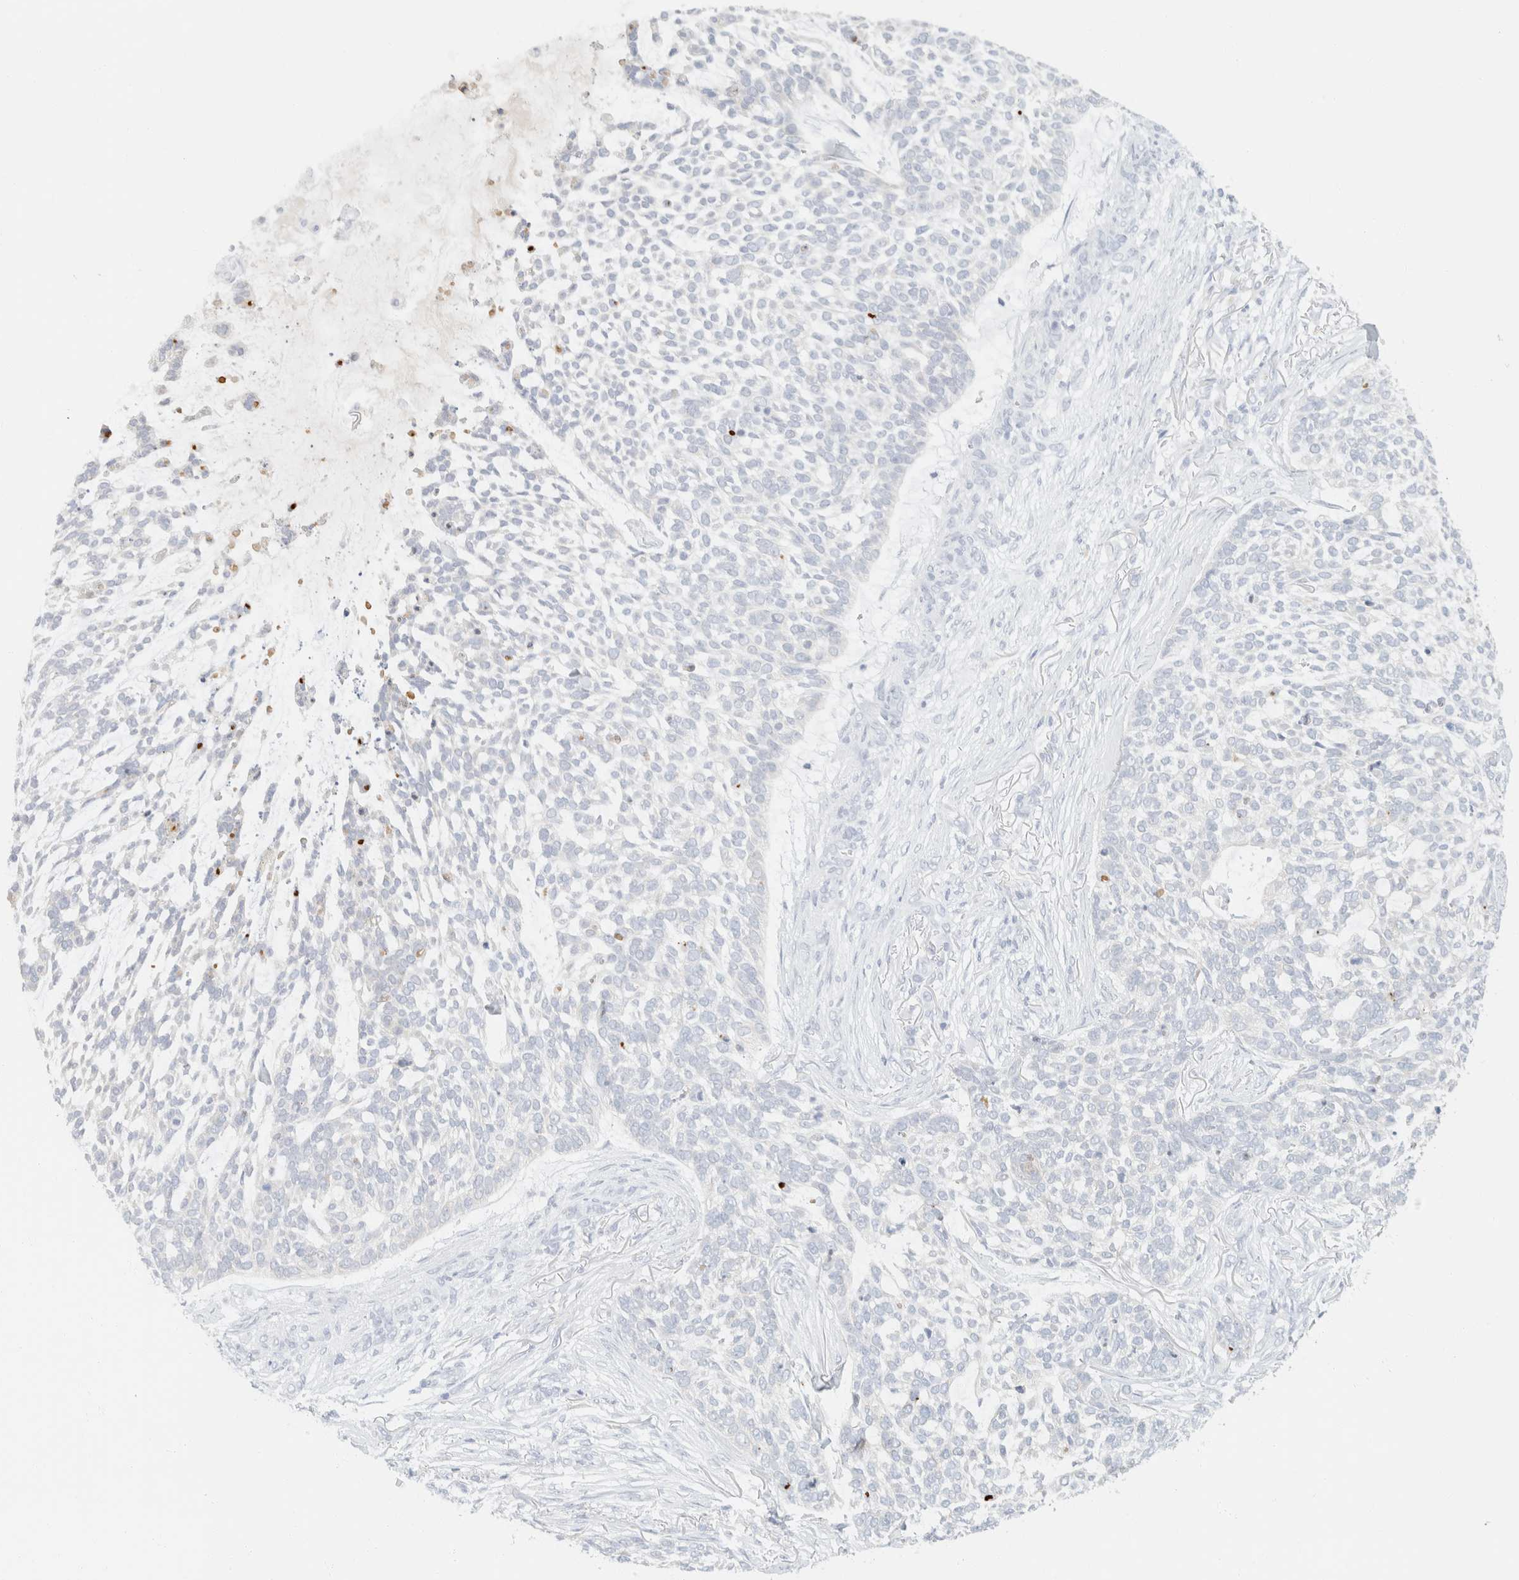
{"staining": {"intensity": "negative", "quantity": "none", "location": "none"}, "tissue": "skin cancer", "cell_type": "Tumor cells", "image_type": "cancer", "snomed": [{"axis": "morphology", "description": "Basal cell carcinoma"}, {"axis": "topography", "description": "Skin"}], "caption": "Tumor cells show no significant protein staining in skin cancer.", "gene": "KRT20", "patient": {"sex": "female", "age": 64}}